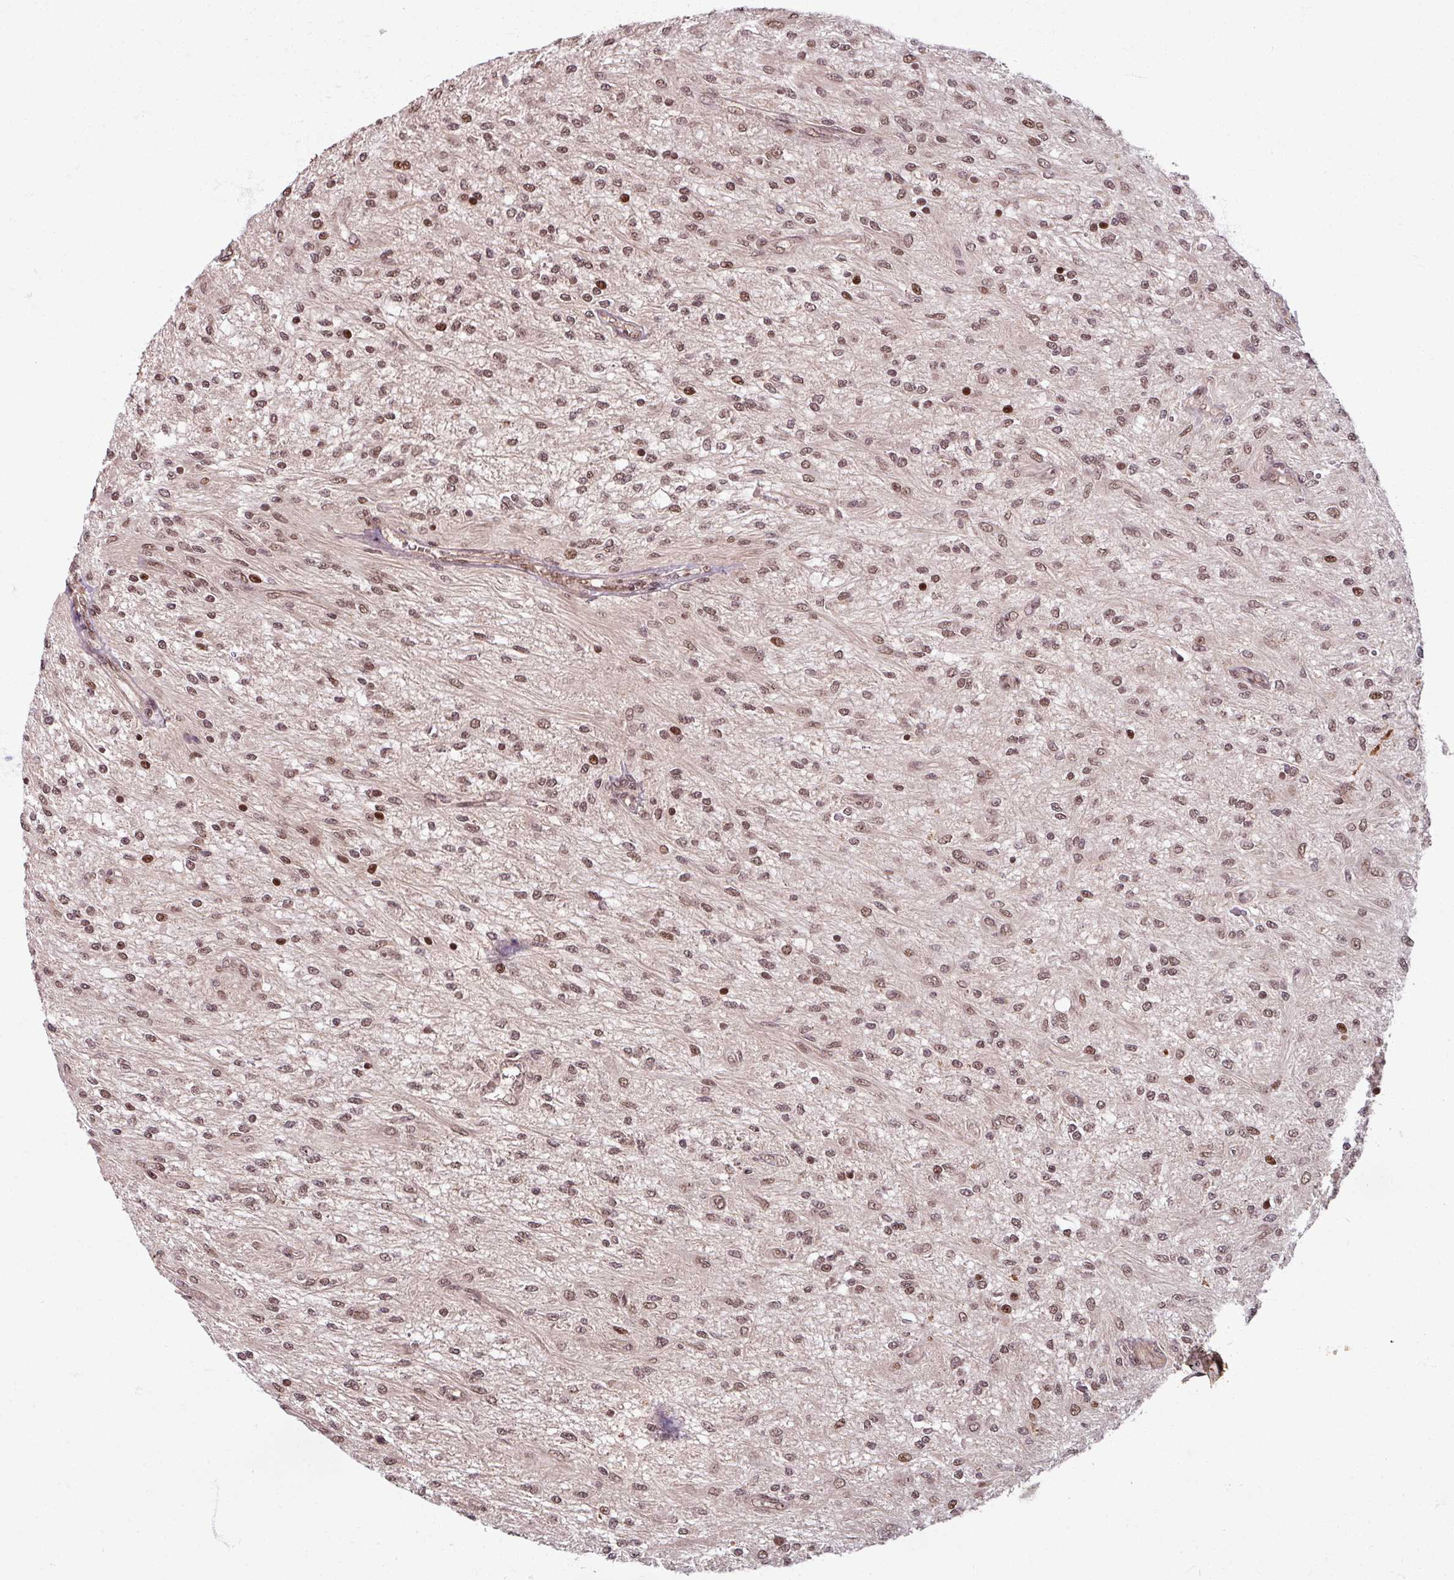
{"staining": {"intensity": "moderate", "quantity": ">75%", "location": "nuclear"}, "tissue": "glioma", "cell_type": "Tumor cells", "image_type": "cancer", "snomed": [{"axis": "morphology", "description": "Glioma, malignant, Low grade"}, {"axis": "topography", "description": "Cerebellum"}], "caption": "Protein staining of malignant glioma (low-grade) tissue exhibits moderate nuclear expression in approximately >75% of tumor cells. The staining is performed using DAB brown chromogen to label protein expression. The nuclei are counter-stained blue using hematoxylin.", "gene": "SWI5", "patient": {"sex": "female", "age": 14}}